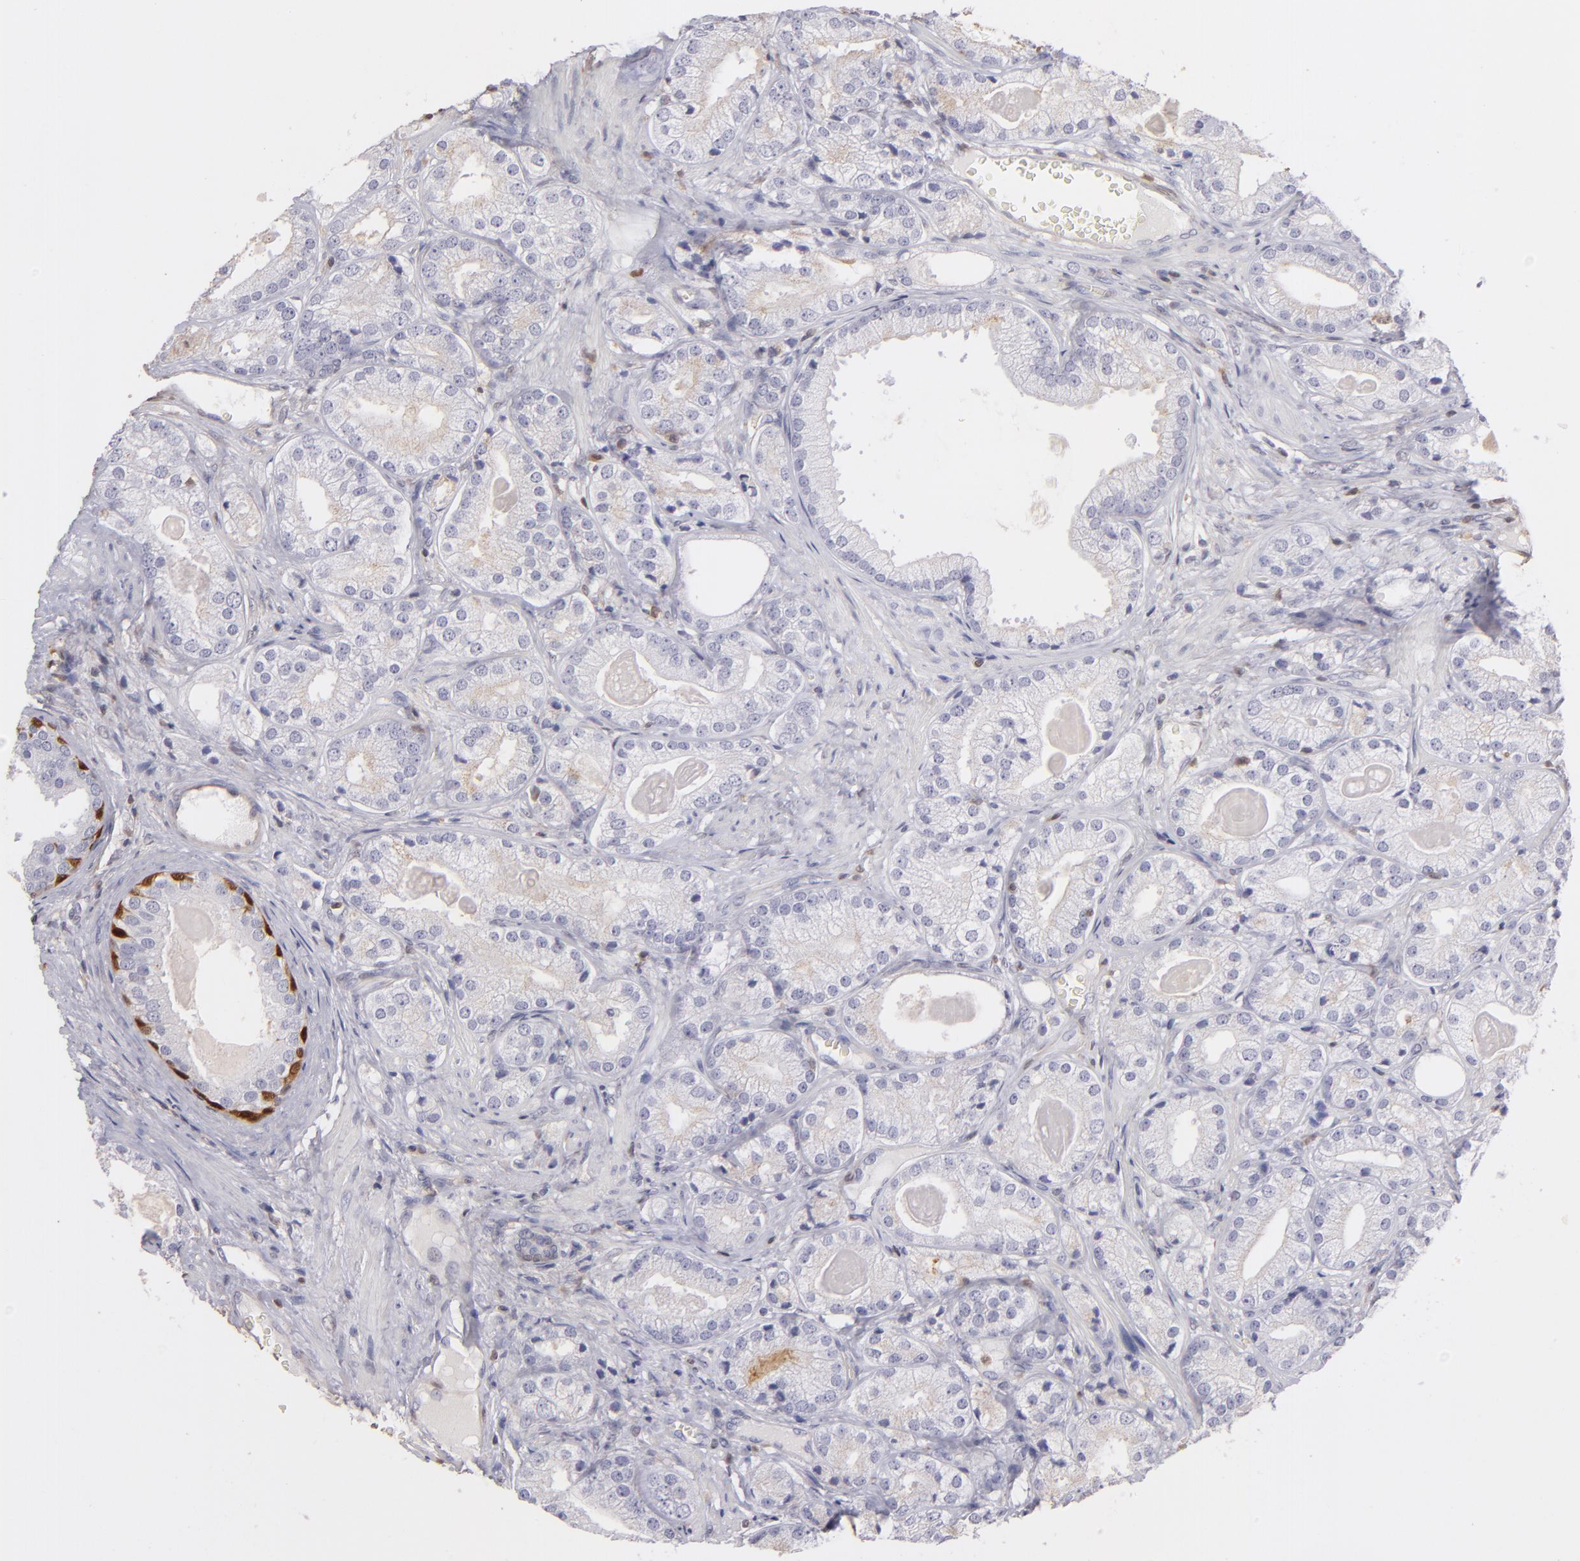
{"staining": {"intensity": "negative", "quantity": "none", "location": "none"}, "tissue": "prostate cancer", "cell_type": "Tumor cells", "image_type": "cancer", "snomed": [{"axis": "morphology", "description": "Adenocarcinoma, Low grade"}, {"axis": "topography", "description": "Prostate"}], "caption": "IHC photomicrograph of prostate cancer (adenocarcinoma (low-grade)) stained for a protein (brown), which shows no positivity in tumor cells.", "gene": "S100A2", "patient": {"sex": "male", "age": 69}}